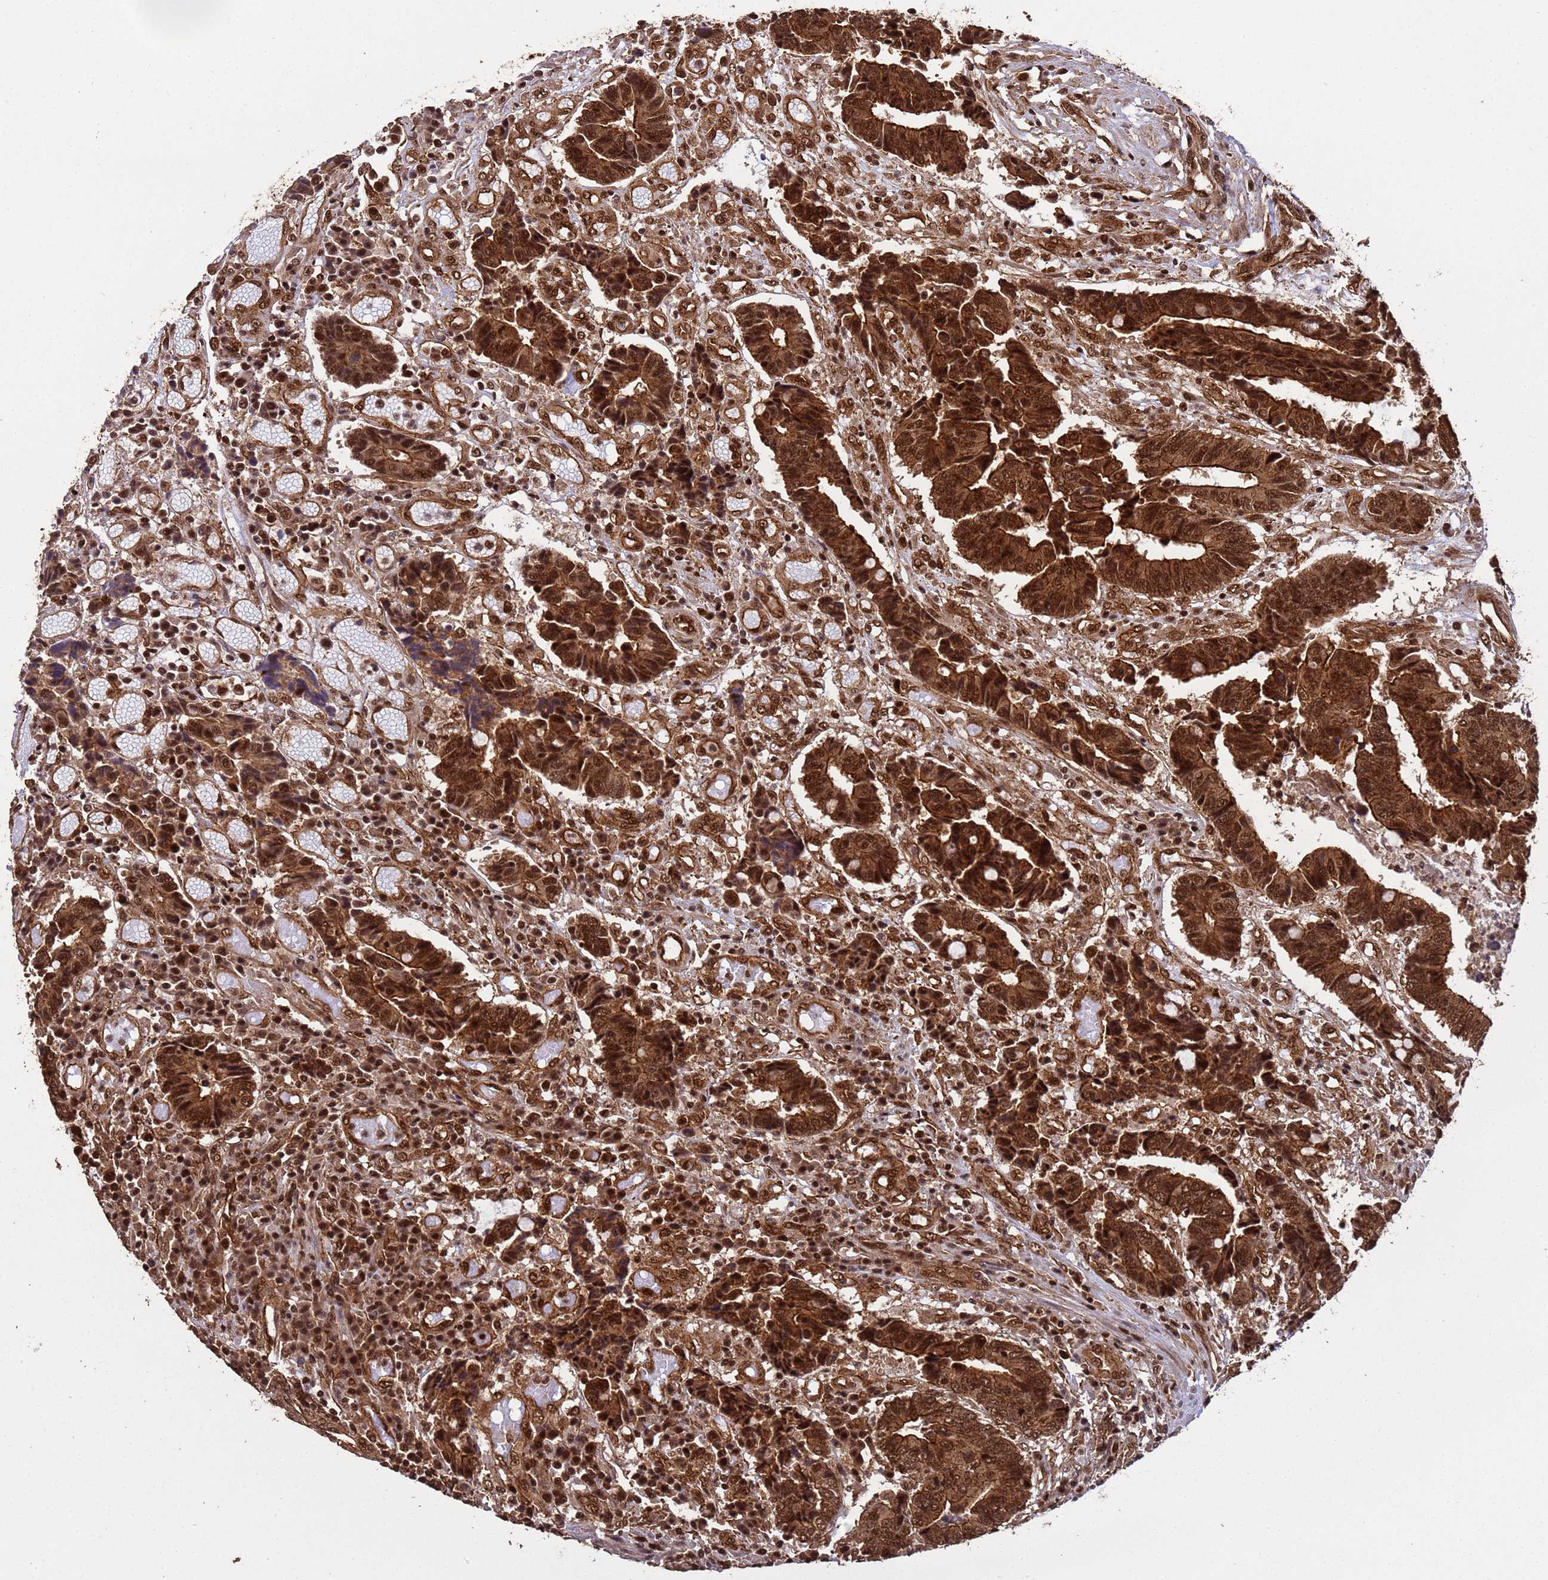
{"staining": {"intensity": "strong", "quantity": ">75%", "location": "cytoplasmic/membranous,nuclear"}, "tissue": "colorectal cancer", "cell_type": "Tumor cells", "image_type": "cancer", "snomed": [{"axis": "morphology", "description": "Adenocarcinoma, NOS"}, {"axis": "topography", "description": "Rectum"}], "caption": "DAB immunohistochemical staining of colorectal adenocarcinoma reveals strong cytoplasmic/membranous and nuclear protein staining in about >75% of tumor cells.", "gene": "SYF2", "patient": {"sex": "male", "age": 84}}